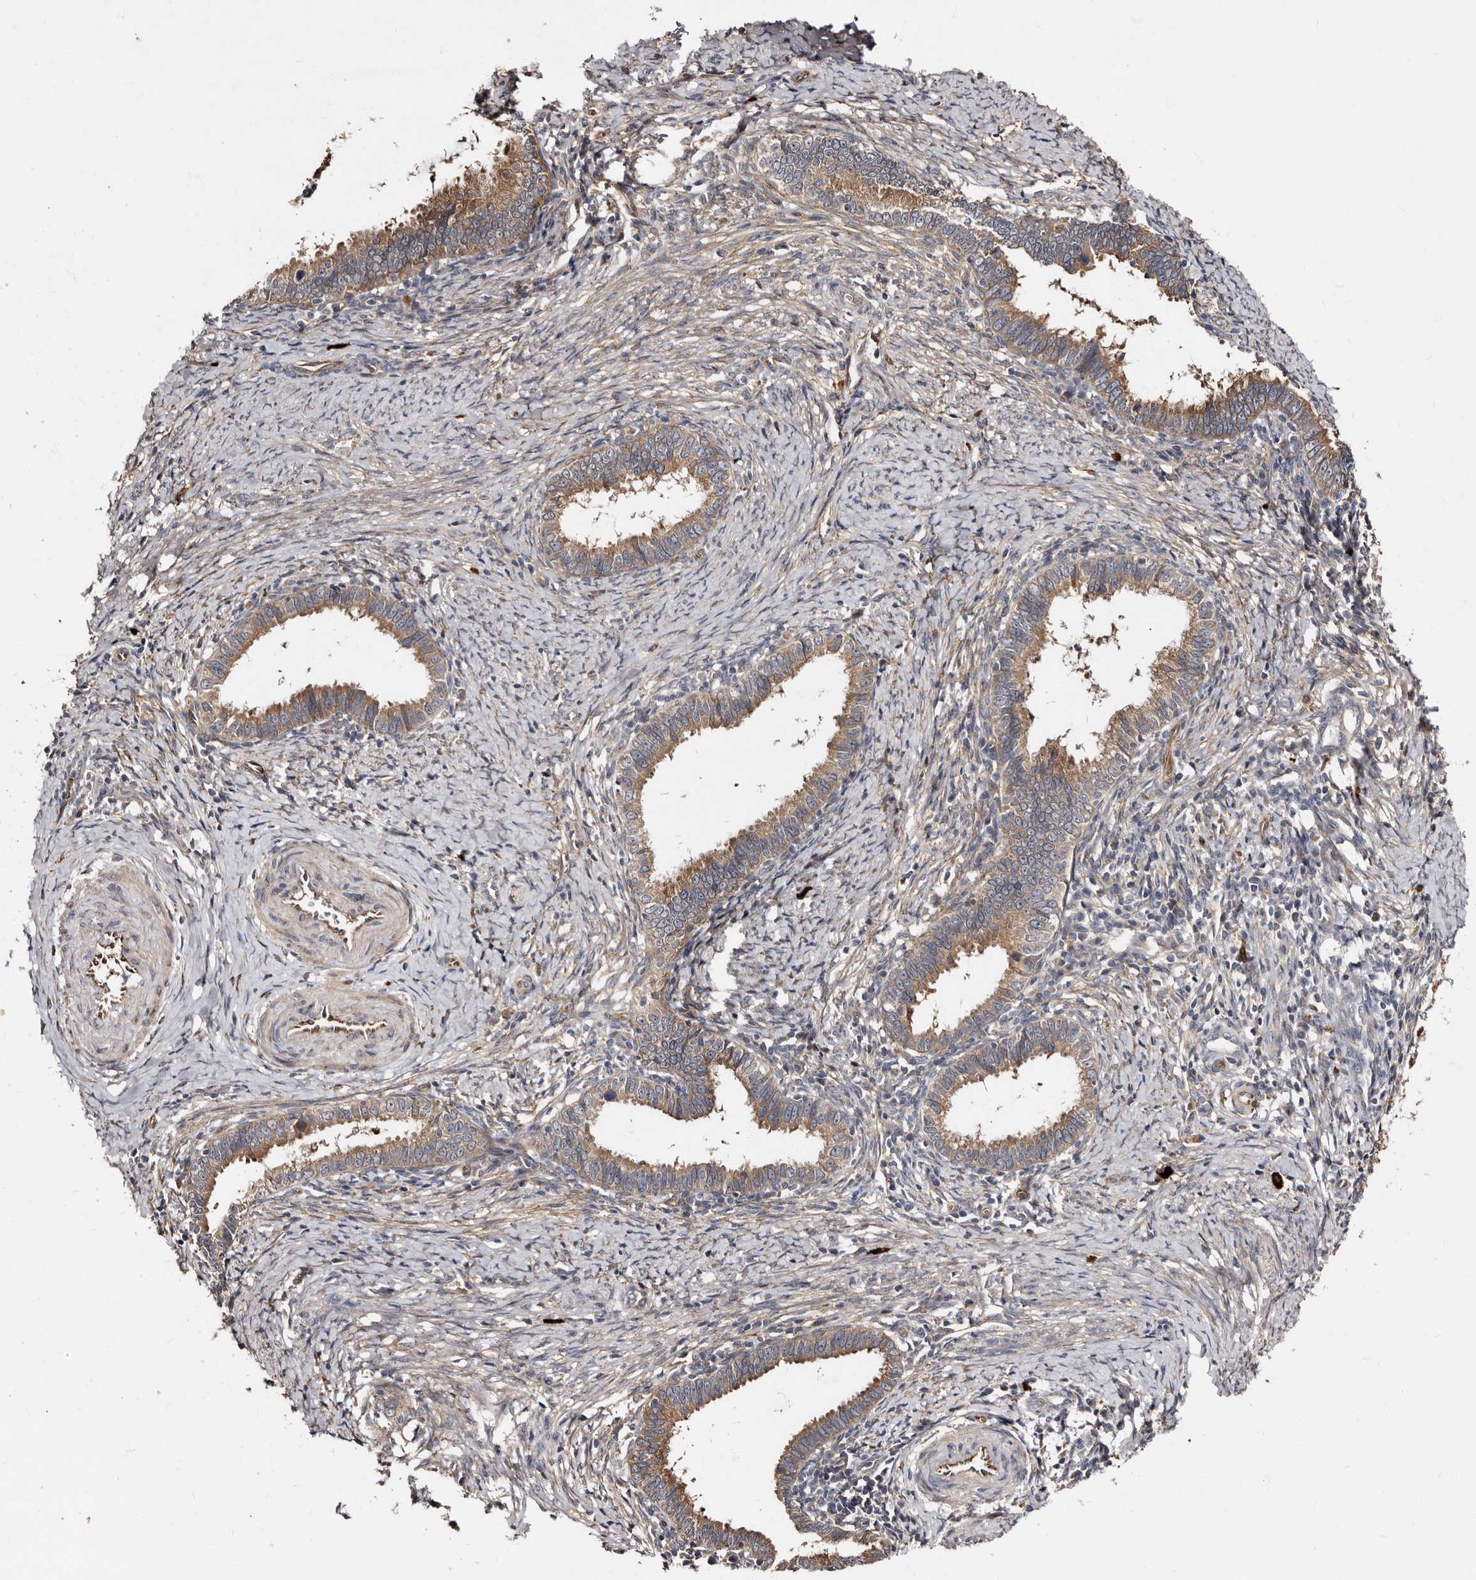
{"staining": {"intensity": "moderate", "quantity": ">75%", "location": "cytoplasmic/membranous"}, "tissue": "cervical cancer", "cell_type": "Tumor cells", "image_type": "cancer", "snomed": [{"axis": "morphology", "description": "Adenocarcinoma, NOS"}, {"axis": "topography", "description": "Cervix"}], "caption": "Immunohistochemical staining of human cervical cancer displays medium levels of moderate cytoplasmic/membranous positivity in about >75% of tumor cells. Nuclei are stained in blue.", "gene": "TBC1D22B", "patient": {"sex": "female", "age": 36}}